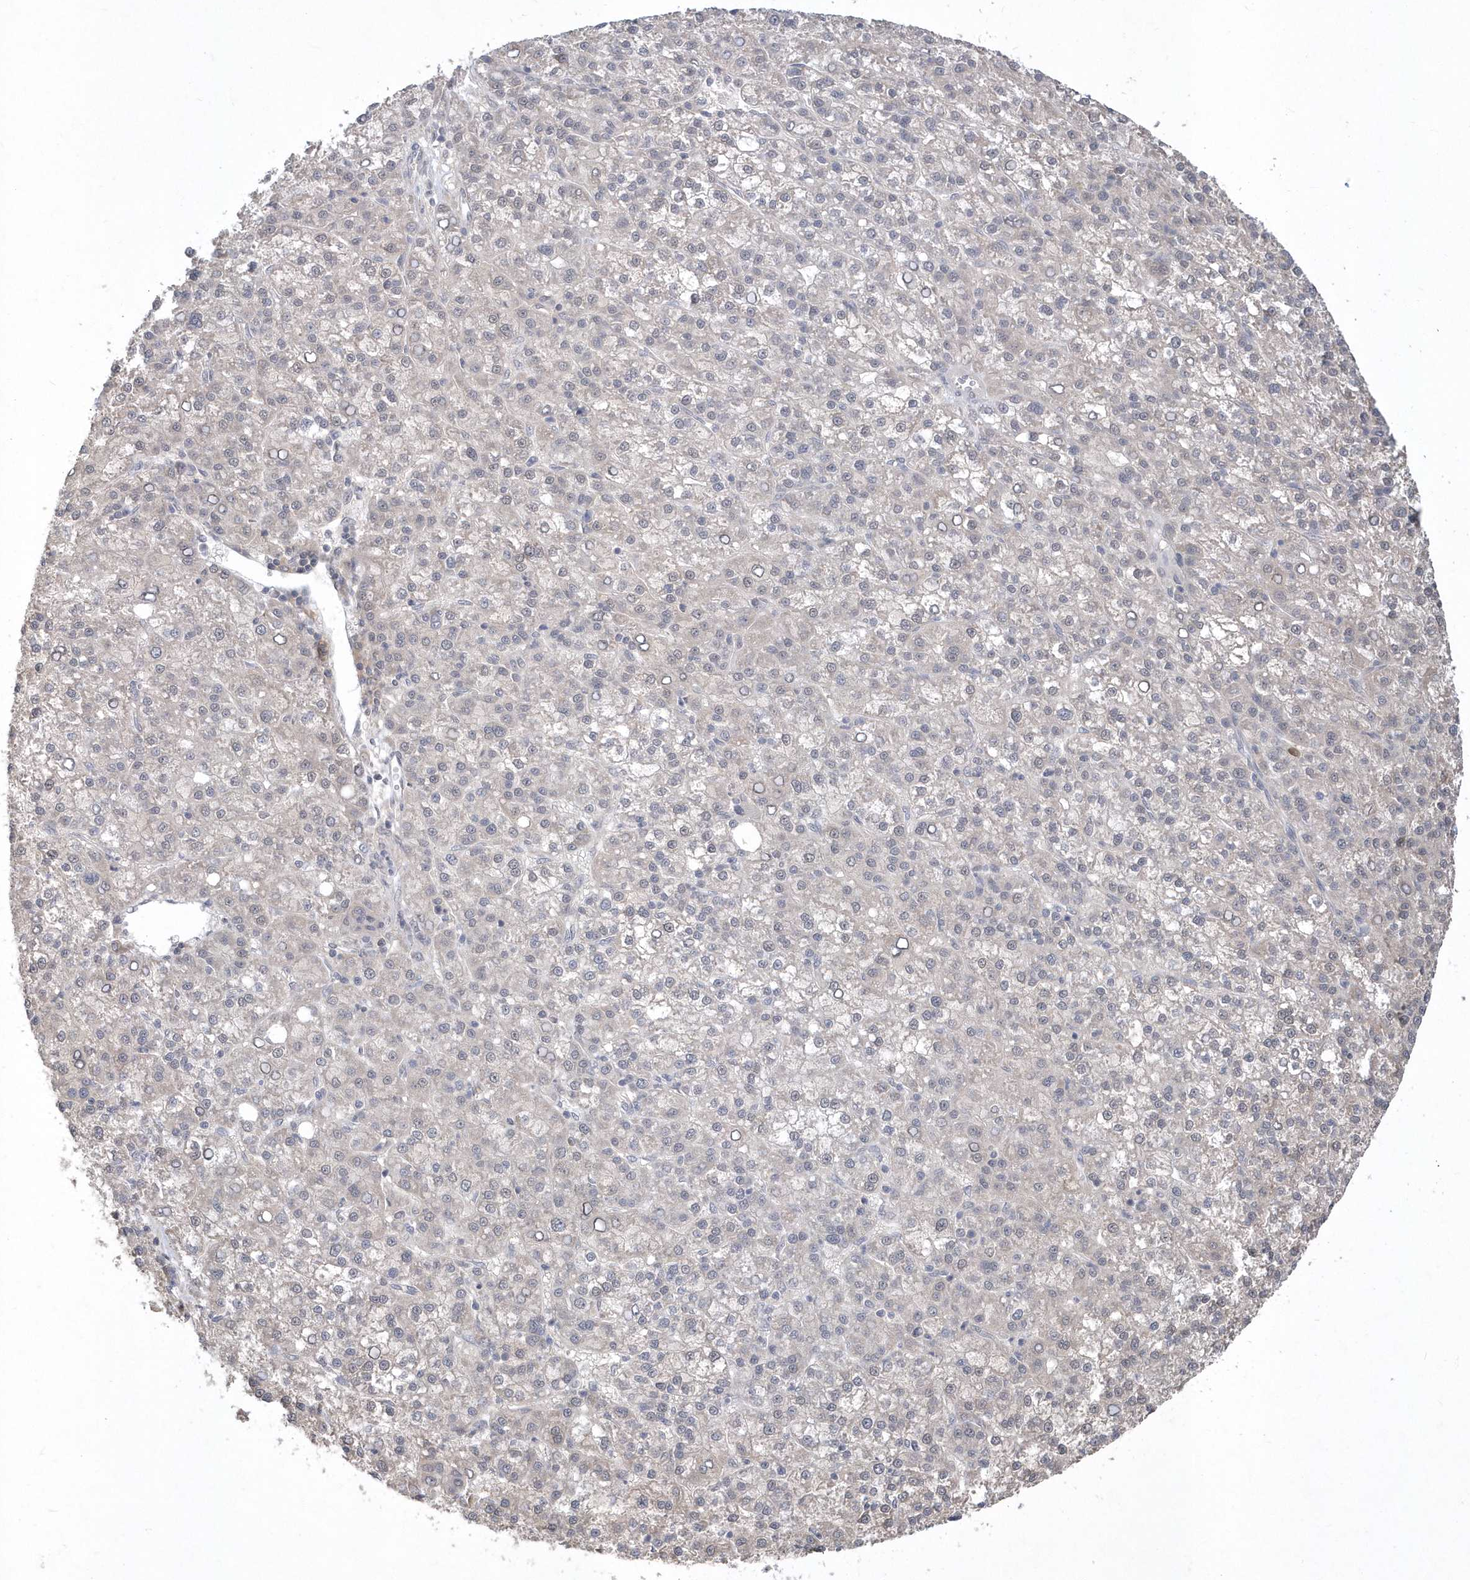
{"staining": {"intensity": "negative", "quantity": "none", "location": "none"}, "tissue": "liver cancer", "cell_type": "Tumor cells", "image_type": "cancer", "snomed": [{"axis": "morphology", "description": "Carcinoma, Hepatocellular, NOS"}, {"axis": "topography", "description": "Liver"}], "caption": "Liver cancer was stained to show a protein in brown. There is no significant staining in tumor cells. (Stains: DAB (3,3'-diaminobenzidine) immunohistochemistry with hematoxylin counter stain, Microscopy: brightfield microscopy at high magnification).", "gene": "TSPEAR", "patient": {"sex": "female", "age": 58}}